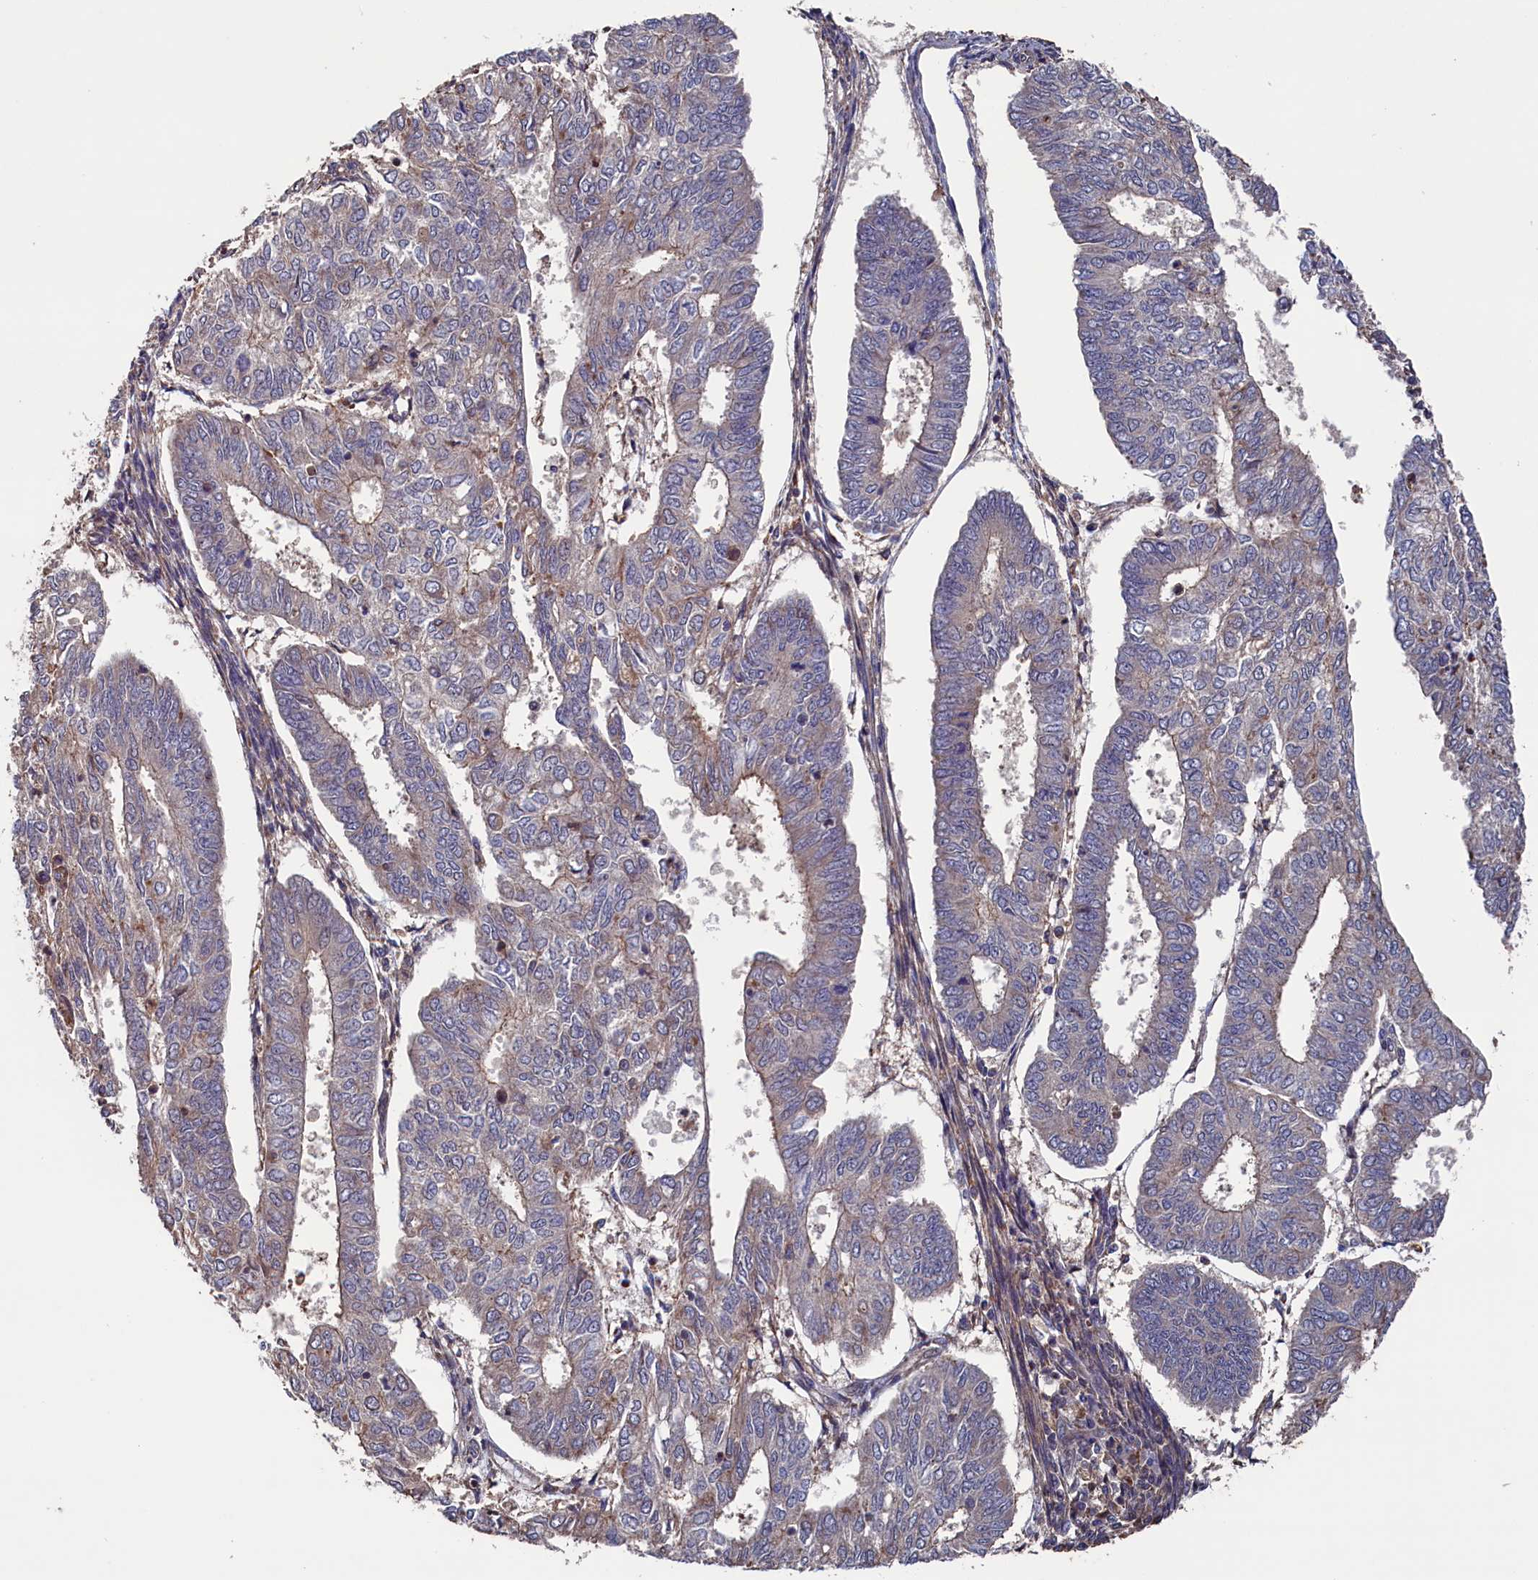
{"staining": {"intensity": "weak", "quantity": "<25%", "location": "cytoplasmic/membranous"}, "tissue": "endometrial cancer", "cell_type": "Tumor cells", "image_type": "cancer", "snomed": [{"axis": "morphology", "description": "Adenocarcinoma, NOS"}, {"axis": "topography", "description": "Endometrium"}], "caption": "This is a image of immunohistochemistry staining of endometrial adenocarcinoma, which shows no staining in tumor cells. Brightfield microscopy of IHC stained with DAB (3,3'-diaminobenzidine) (brown) and hematoxylin (blue), captured at high magnification.", "gene": "SPATA13", "patient": {"sex": "female", "age": 68}}